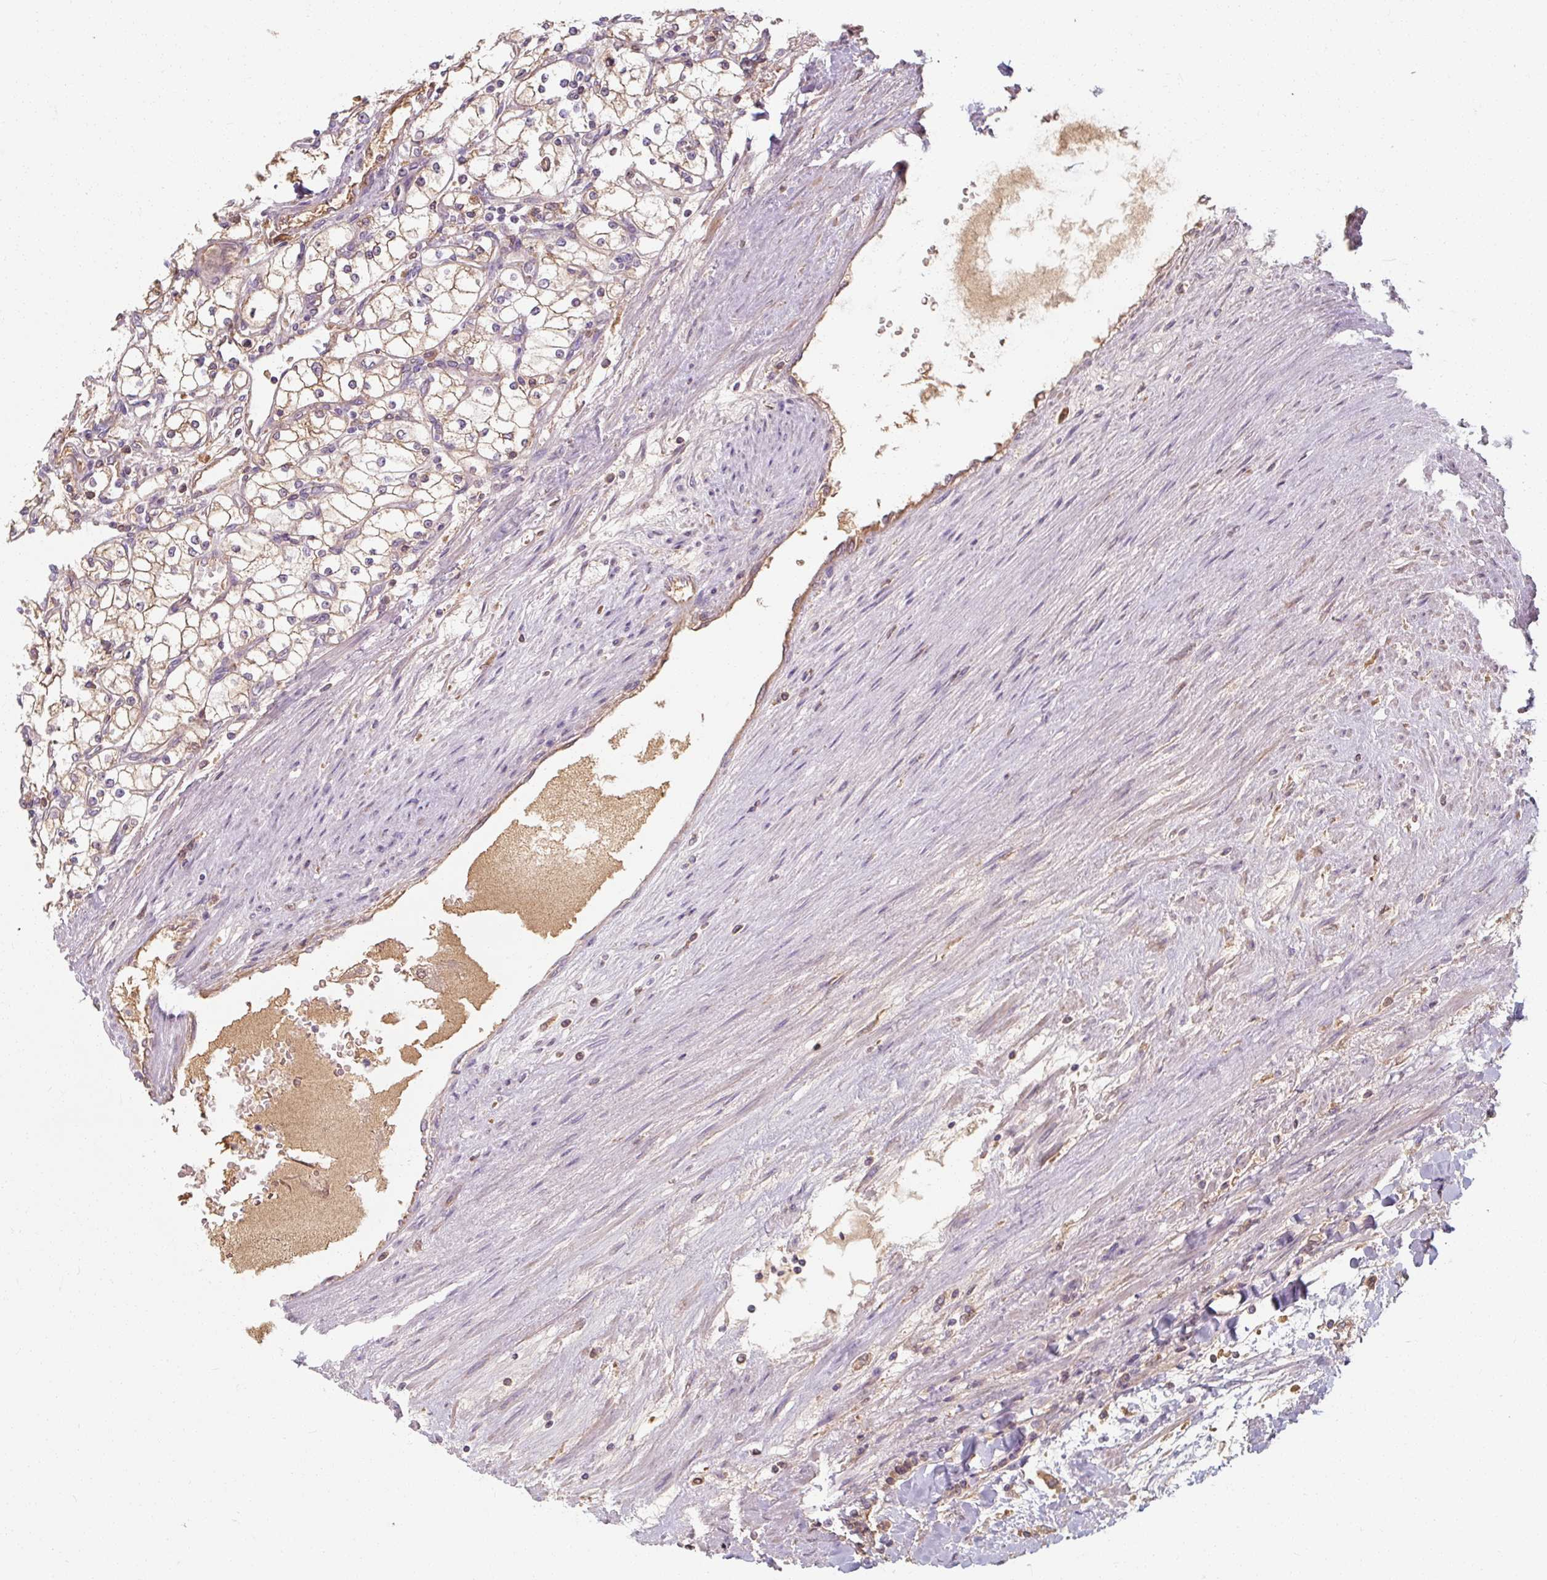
{"staining": {"intensity": "weak", "quantity": ">75%", "location": "cytoplasmic/membranous"}, "tissue": "renal cancer", "cell_type": "Tumor cells", "image_type": "cancer", "snomed": [{"axis": "morphology", "description": "Adenocarcinoma, NOS"}, {"axis": "topography", "description": "Kidney"}], "caption": "Renal adenocarcinoma was stained to show a protein in brown. There is low levels of weak cytoplasmic/membranous staining in approximately >75% of tumor cells. Nuclei are stained in blue.", "gene": "TSEN54", "patient": {"sex": "male", "age": 80}}